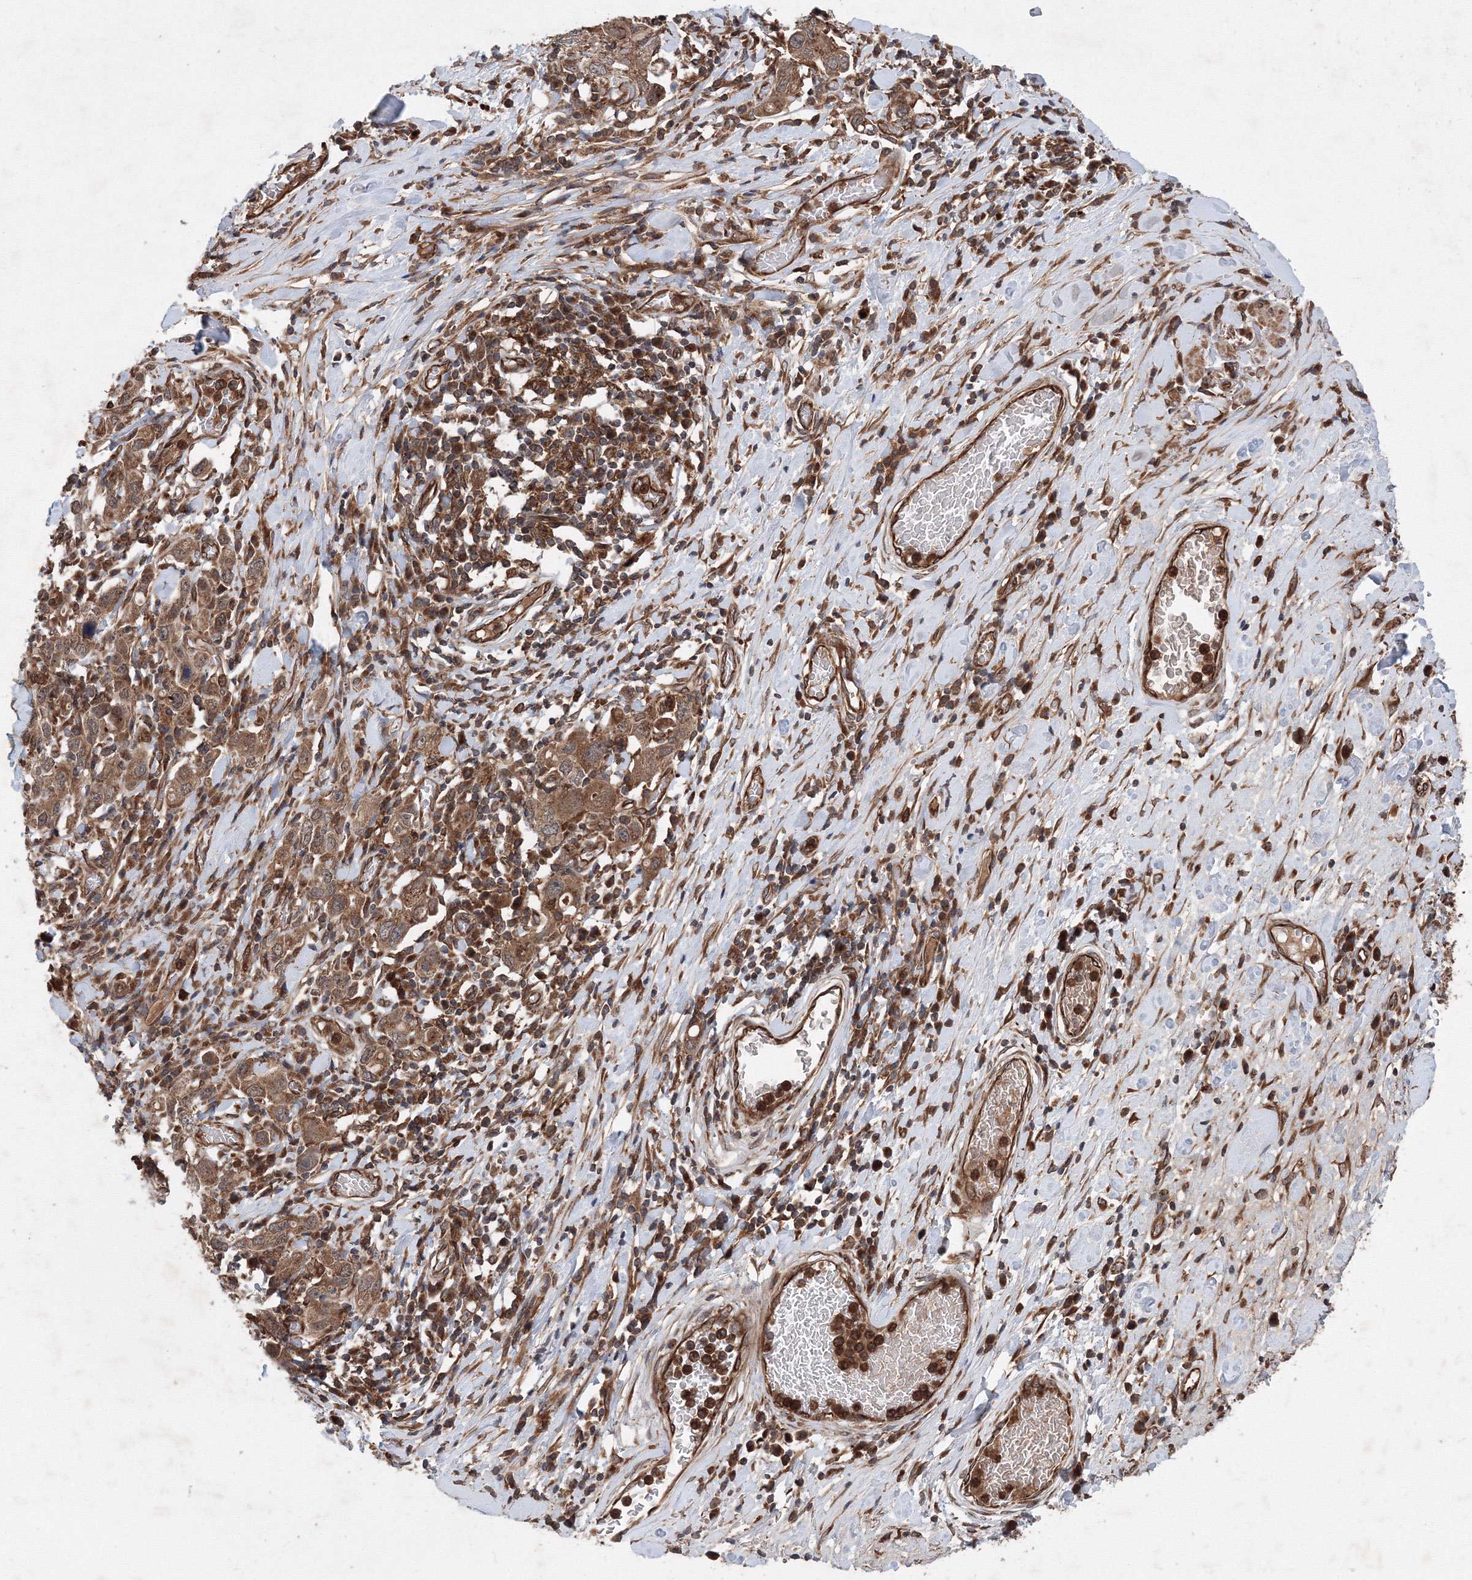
{"staining": {"intensity": "moderate", "quantity": ">75%", "location": "cytoplasmic/membranous"}, "tissue": "stomach cancer", "cell_type": "Tumor cells", "image_type": "cancer", "snomed": [{"axis": "morphology", "description": "Adenocarcinoma, NOS"}, {"axis": "topography", "description": "Stomach, upper"}], "caption": "Brown immunohistochemical staining in adenocarcinoma (stomach) exhibits moderate cytoplasmic/membranous staining in about >75% of tumor cells.", "gene": "ATG3", "patient": {"sex": "male", "age": 62}}